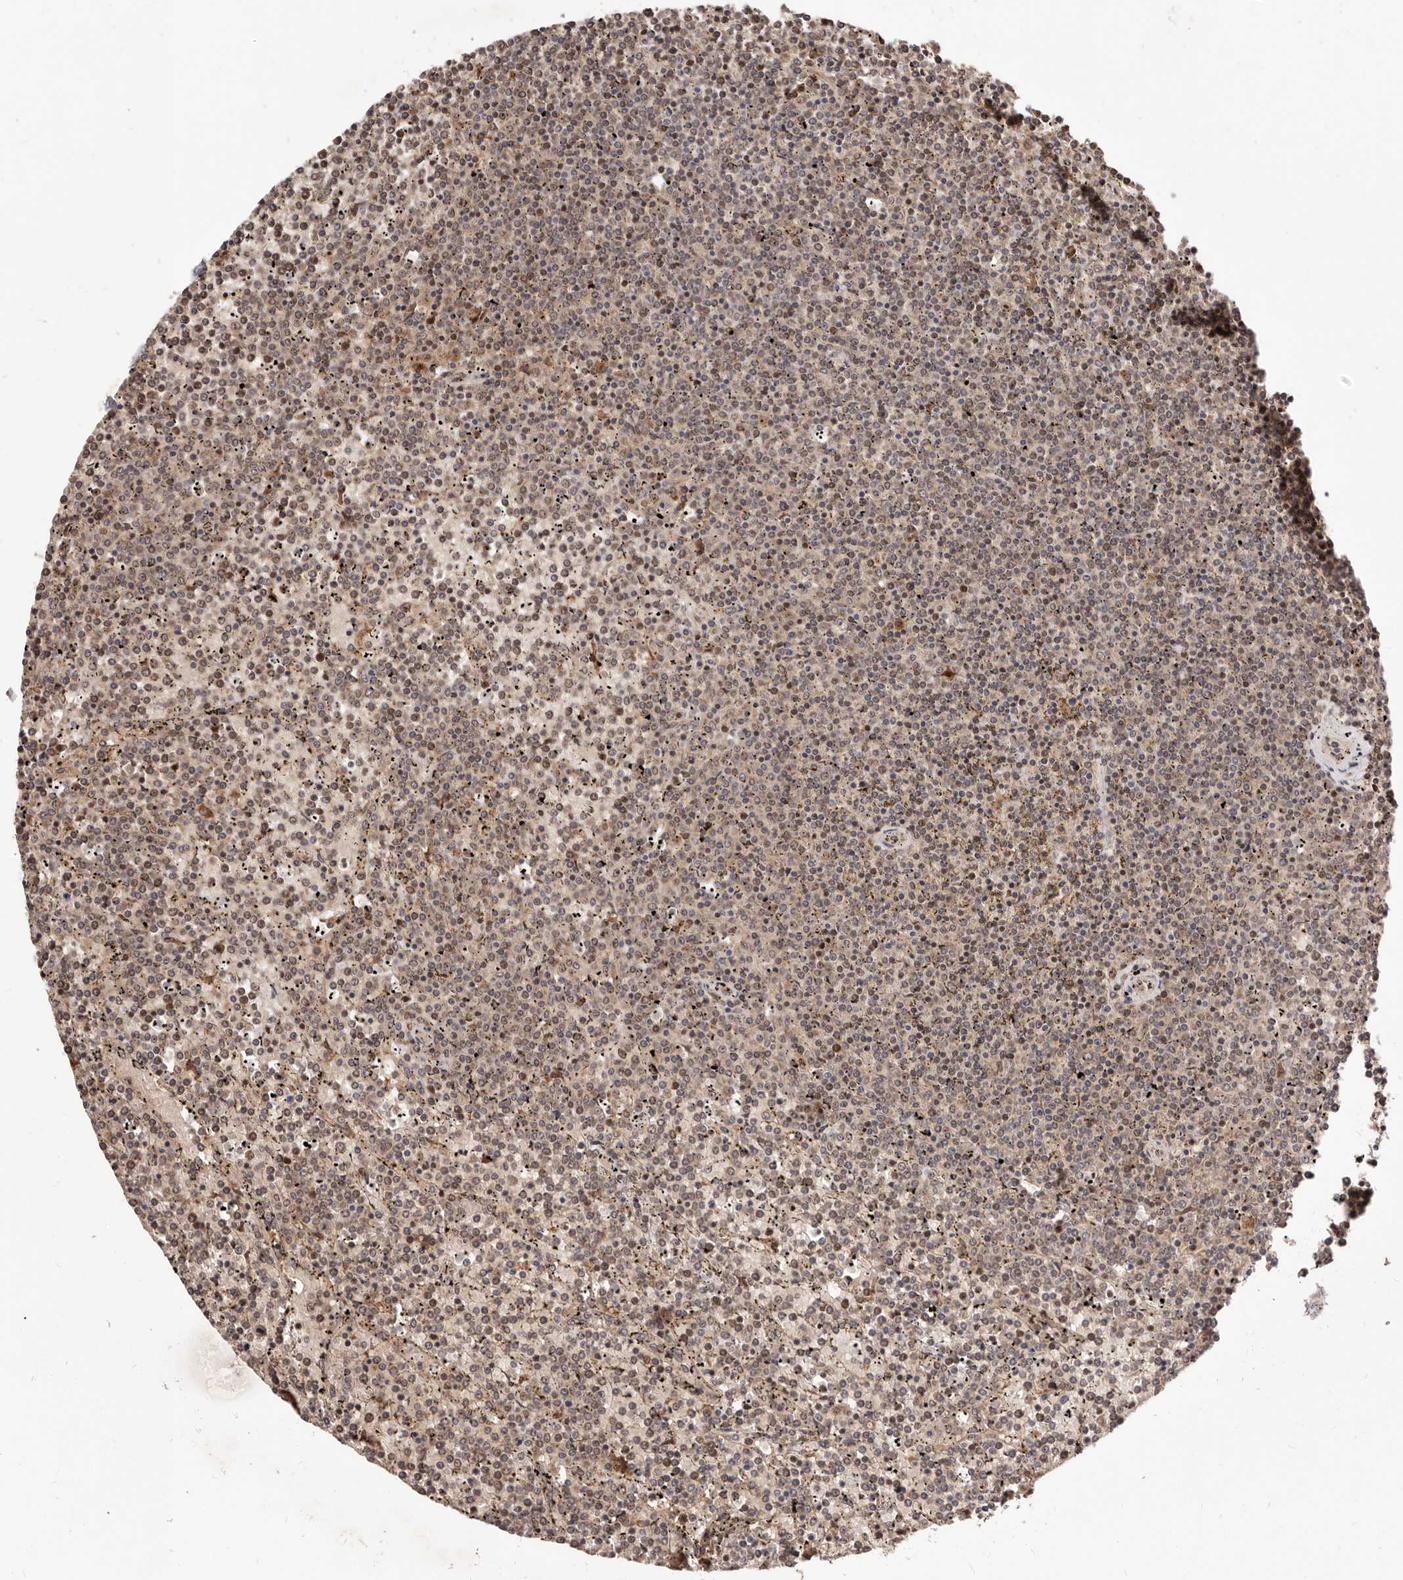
{"staining": {"intensity": "weak", "quantity": "25%-75%", "location": "cytoplasmic/membranous,nuclear"}, "tissue": "lymphoma", "cell_type": "Tumor cells", "image_type": "cancer", "snomed": [{"axis": "morphology", "description": "Malignant lymphoma, non-Hodgkin's type, Low grade"}, {"axis": "topography", "description": "Spleen"}], "caption": "Protein positivity by IHC displays weak cytoplasmic/membranous and nuclear expression in approximately 25%-75% of tumor cells in lymphoma. (brown staining indicates protein expression, while blue staining denotes nuclei).", "gene": "APOL6", "patient": {"sex": "female", "age": 19}}